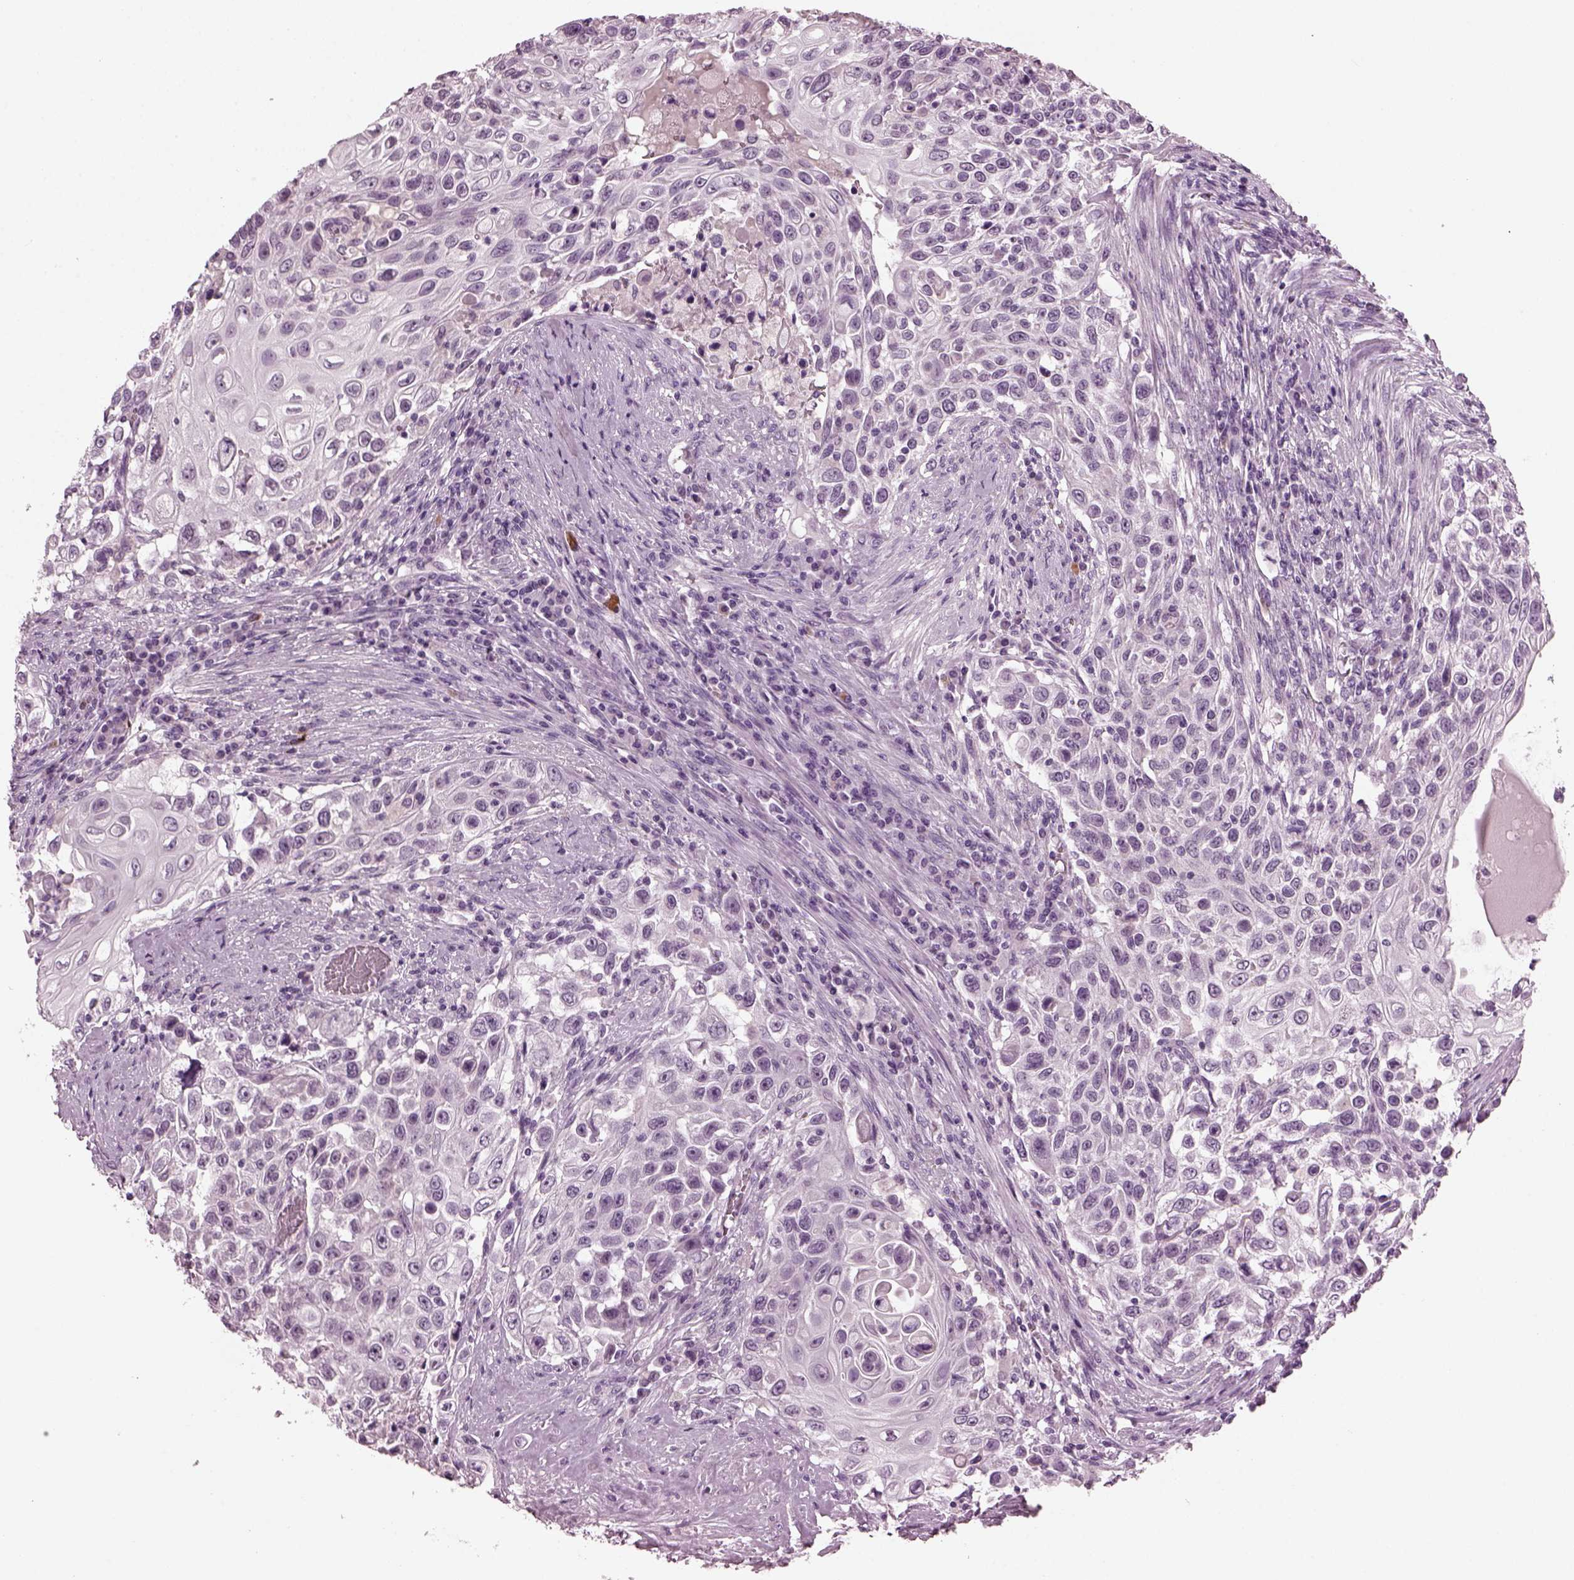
{"staining": {"intensity": "negative", "quantity": "none", "location": "none"}, "tissue": "urothelial cancer", "cell_type": "Tumor cells", "image_type": "cancer", "snomed": [{"axis": "morphology", "description": "Urothelial carcinoma, High grade"}, {"axis": "topography", "description": "Urinary bladder"}], "caption": "Immunohistochemistry of human urothelial cancer demonstrates no expression in tumor cells.", "gene": "SLC6A17", "patient": {"sex": "female", "age": 56}}